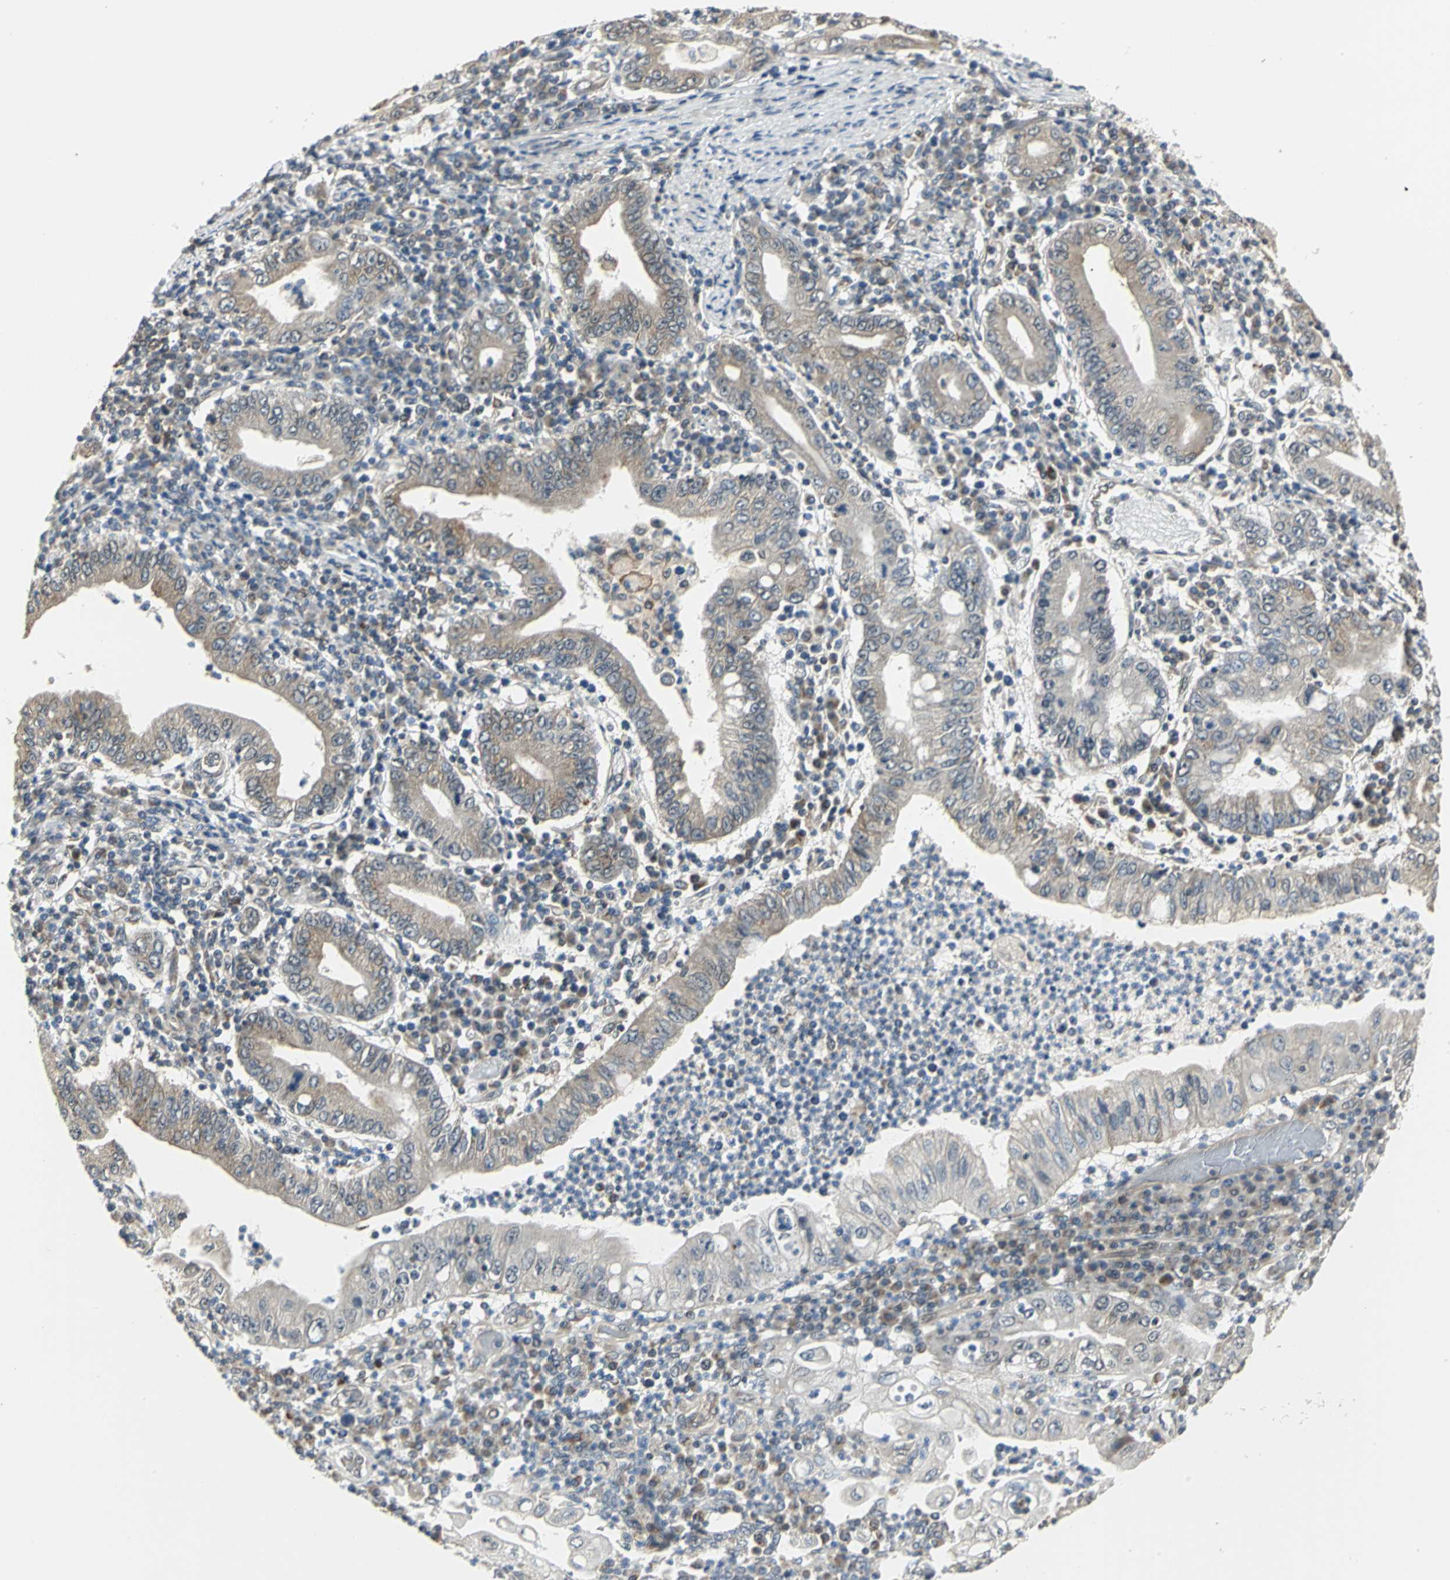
{"staining": {"intensity": "weak", "quantity": ">75%", "location": "cytoplasmic/membranous"}, "tissue": "stomach cancer", "cell_type": "Tumor cells", "image_type": "cancer", "snomed": [{"axis": "morphology", "description": "Normal tissue, NOS"}, {"axis": "morphology", "description": "Adenocarcinoma, NOS"}, {"axis": "topography", "description": "Esophagus"}, {"axis": "topography", "description": "Stomach, upper"}, {"axis": "topography", "description": "Peripheral nerve tissue"}], "caption": "Weak cytoplasmic/membranous expression for a protein is present in about >75% of tumor cells of adenocarcinoma (stomach) using IHC.", "gene": "PLAGL2", "patient": {"sex": "male", "age": 62}}